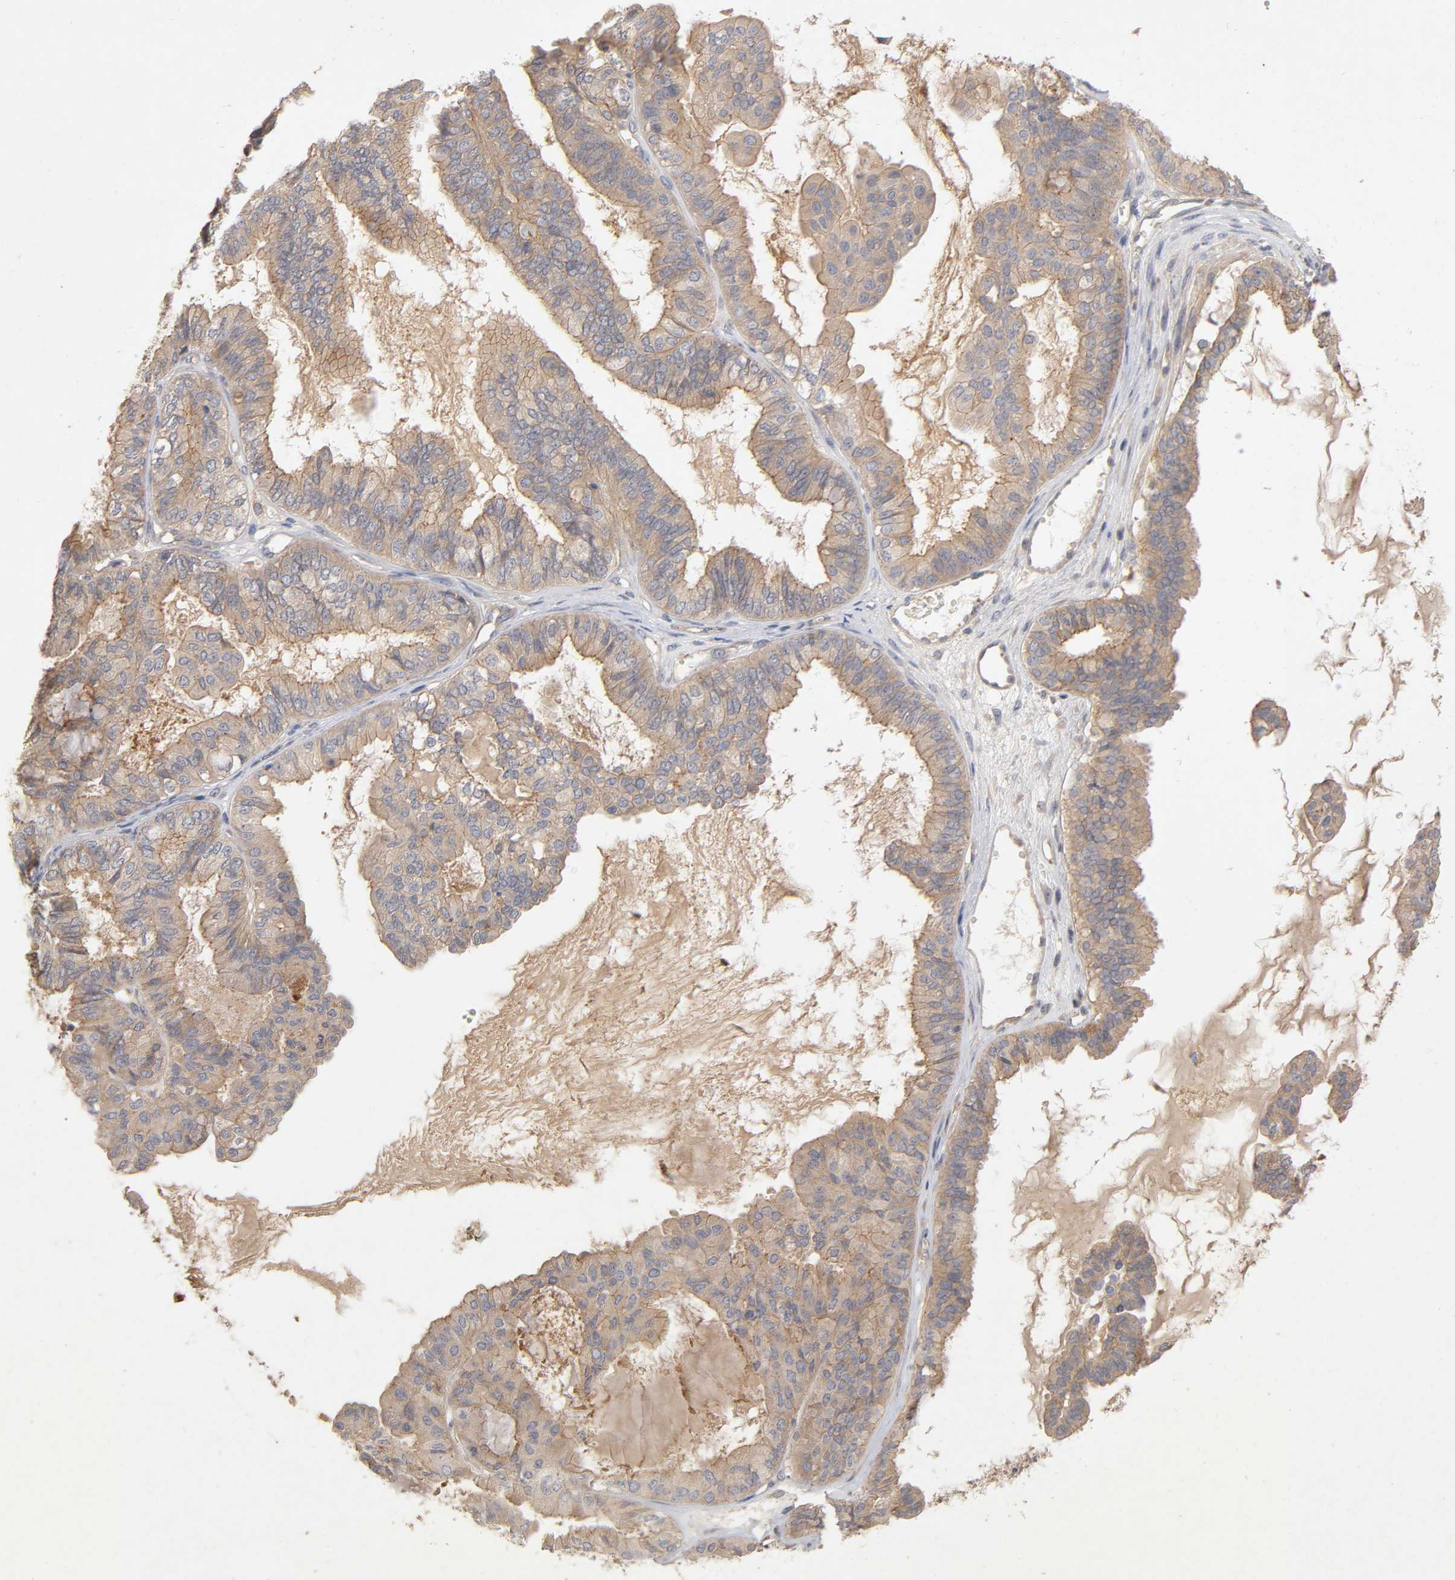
{"staining": {"intensity": "moderate", "quantity": ">75%", "location": "cytoplasmic/membranous"}, "tissue": "ovarian cancer", "cell_type": "Tumor cells", "image_type": "cancer", "snomed": [{"axis": "morphology", "description": "Carcinoma, NOS"}, {"axis": "morphology", "description": "Carcinoma, endometroid"}, {"axis": "topography", "description": "Ovary"}], "caption": "The immunohistochemical stain highlights moderate cytoplasmic/membranous positivity in tumor cells of carcinoma (ovarian) tissue.", "gene": "PDZD11", "patient": {"sex": "female", "age": 50}}